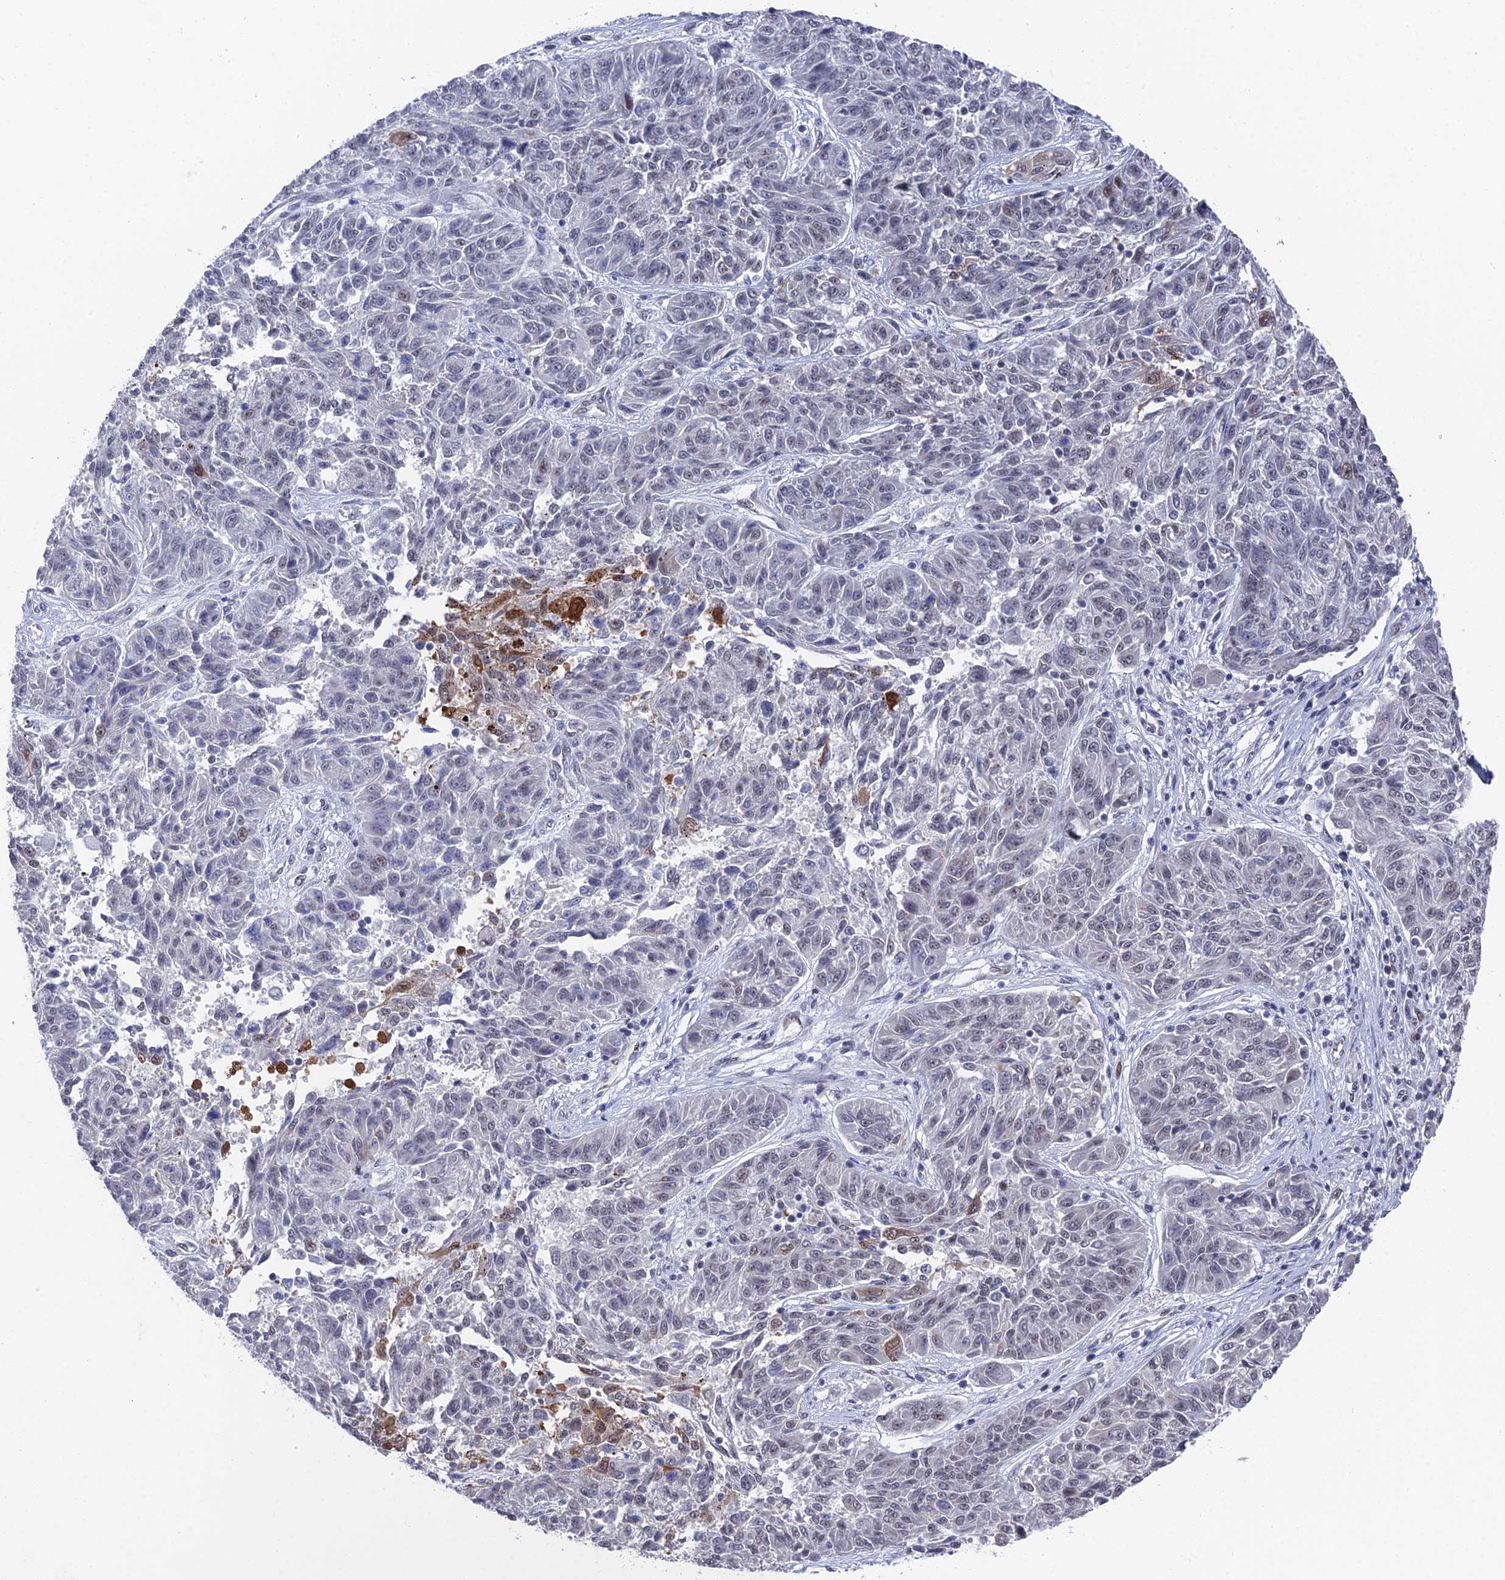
{"staining": {"intensity": "negative", "quantity": "none", "location": "none"}, "tissue": "melanoma", "cell_type": "Tumor cells", "image_type": "cancer", "snomed": [{"axis": "morphology", "description": "Malignant melanoma, NOS"}, {"axis": "topography", "description": "Skin"}], "caption": "A histopathology image of human melanoma is negative for staining in tumor cells. Brightfield microscopy of immunohistochemistry (IHC) stained with DAB (brown) and hematoxylin (blue), captured at high magnification.", "gene": "FHIP2A", "patient": {"sex": "male", "age": 53}}